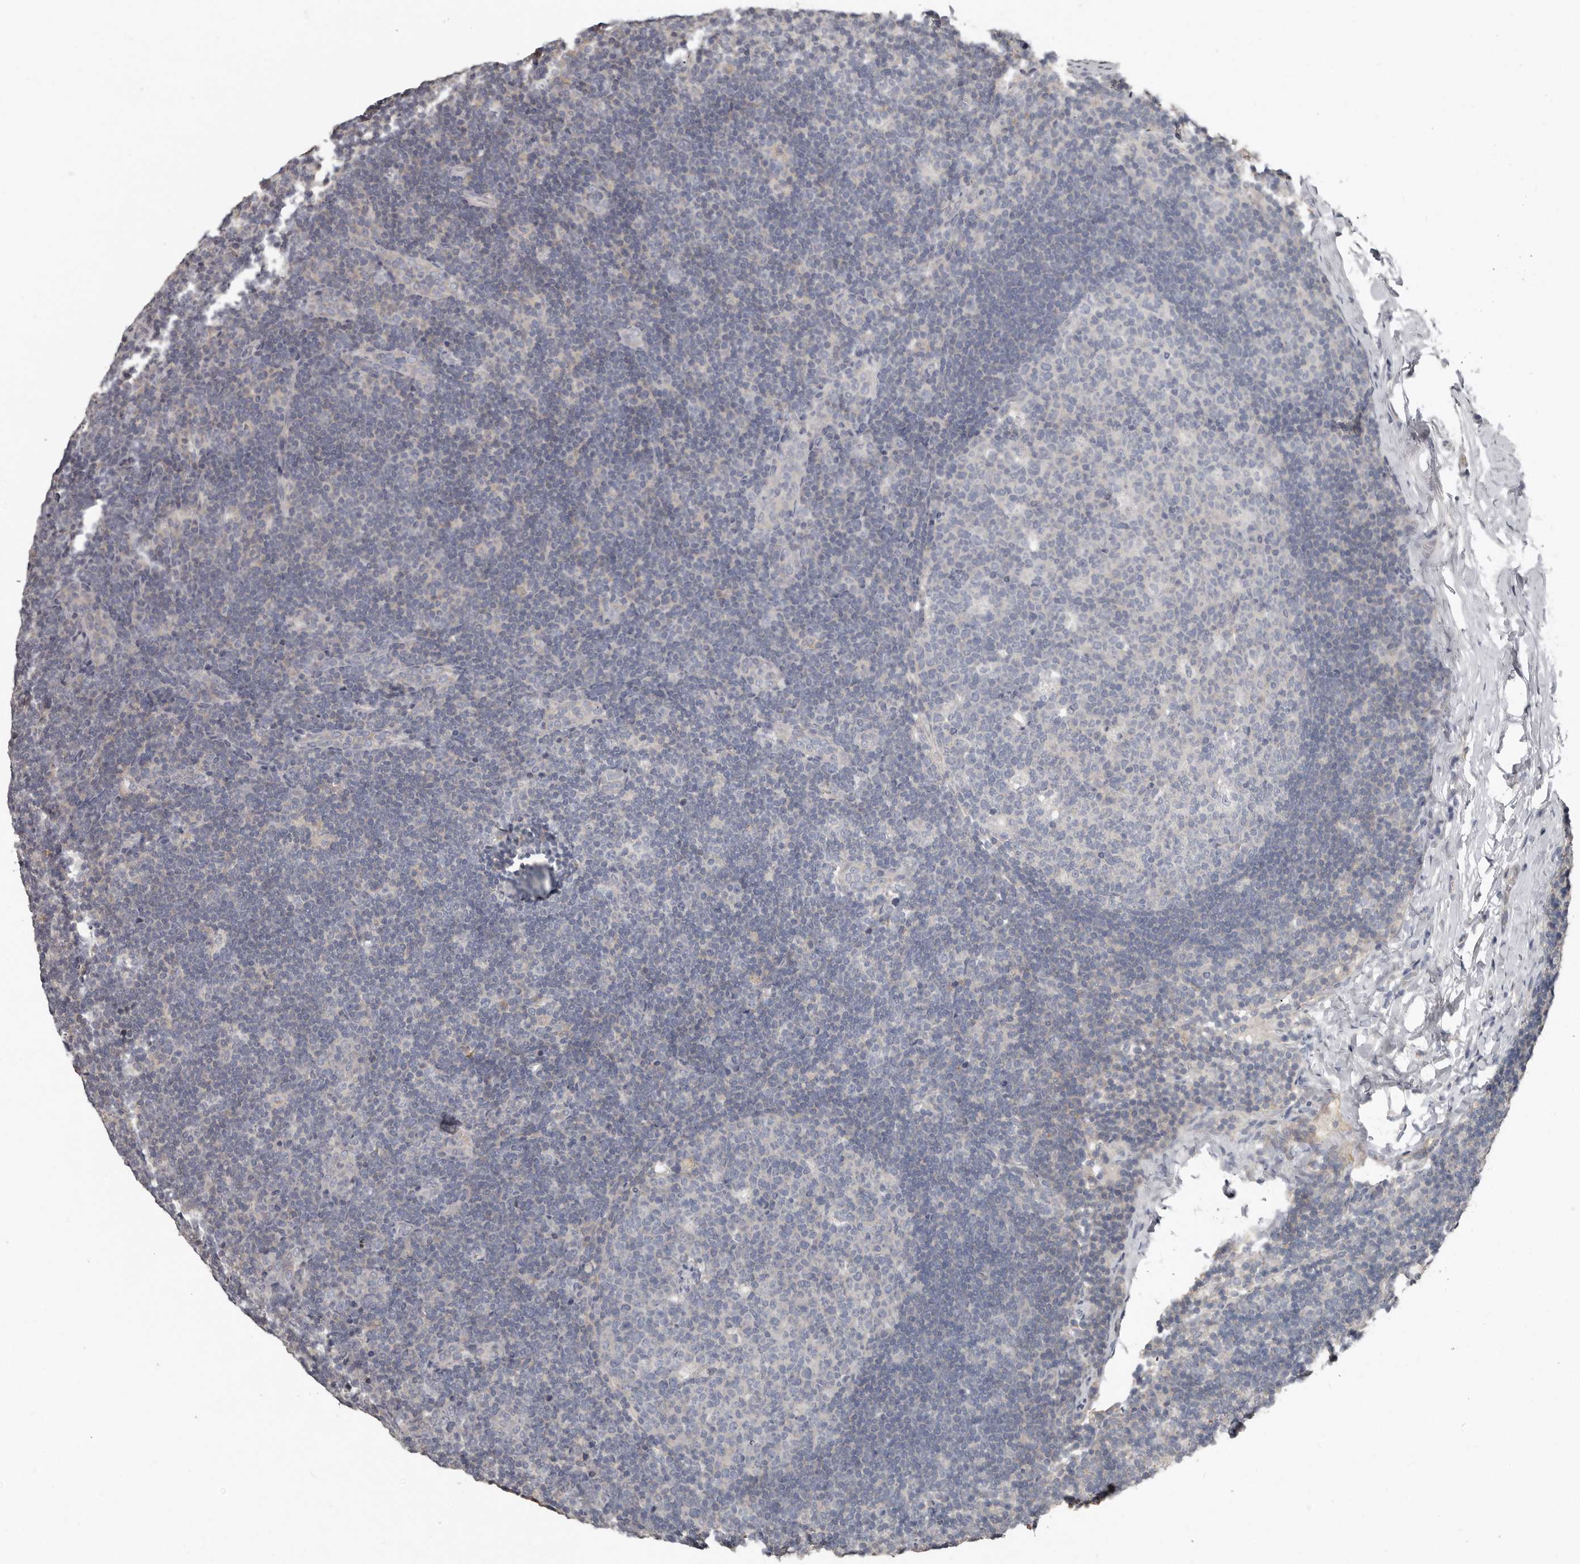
{"staining": {"intensity": "negative", "quantity": "none", "location": "none"}, "tissue": "lymph node", "cell_type": "Germinal center cells", "image_type": "normal", "snomed": [{"axis": "morphology", "description": "Normal tissue, NOS"}, {"axis": "topography", "description": "Lymph node"}], "caption": "Protein analysis of normal lymph node displays no significant positivity in germinal center cells. The staining was performed using DAB to visualize the protein expression in brown, while the nuclei were stained in blue with hematoxylin (Magnification: 20x).", "gene": "CA6", "patient": {"sex": "female", "age": 22}}